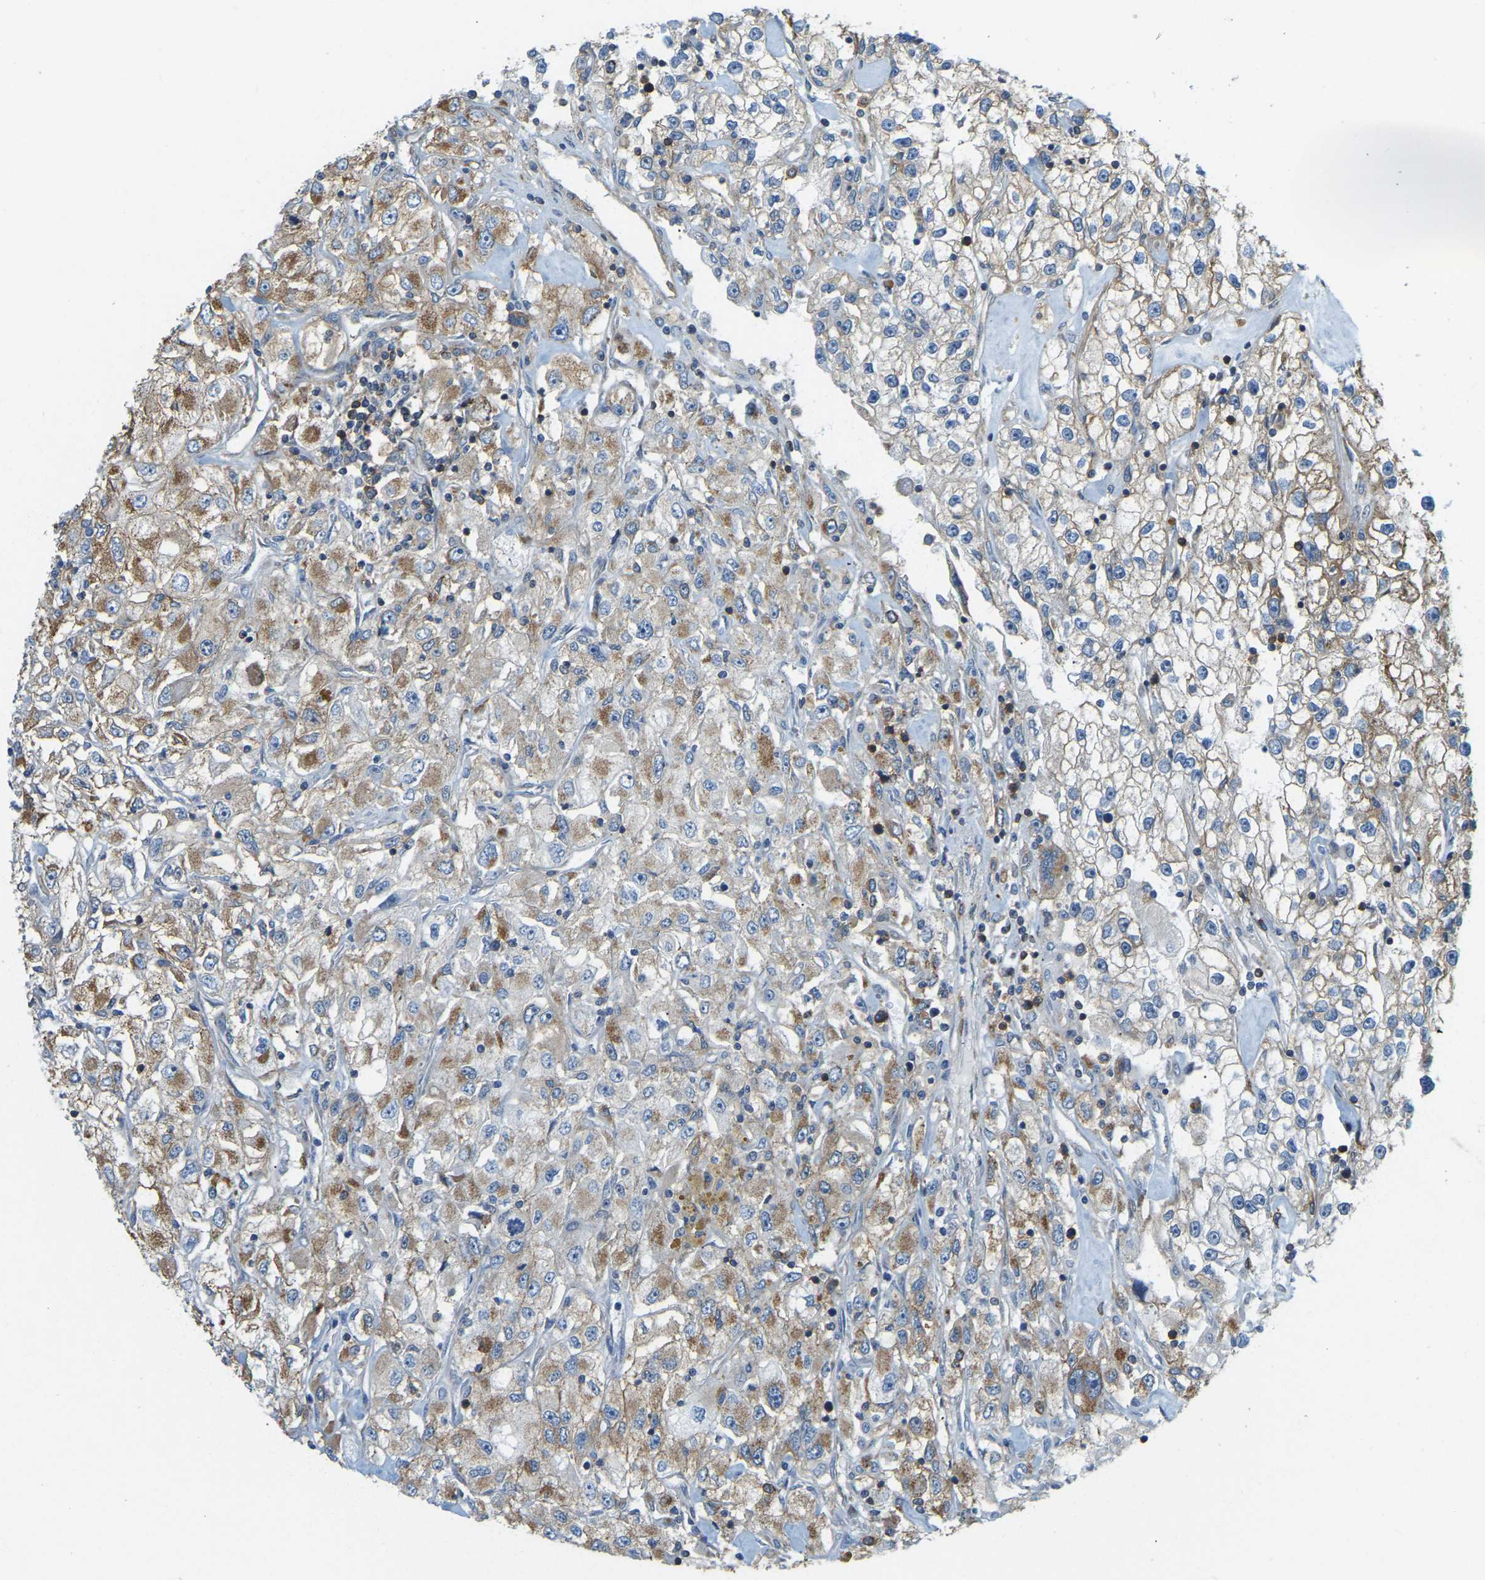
{"staining": {"intensity": "moderate", "quantity": ">75%", "location": "cytoplasmic/membranous"}, "tissue": "renal cancer", "cell_type": "Tumor cells", "image_type": "cancer", "snomed": [{"axis": "morphology", "description": "Adenocarcinoma, NOS"}, {"axis": "topography", "description": "Kidney"}], "caption": "Immunohistochemical staining of human renal cancer displays moderate cytoplasmic/membranous protein positivity in approximately >75% of tumor cells. (DAB = brown stain, brightfield microscopy at high magnification).", "gene": "AHNAK", "patient": {"sex": "female", "age": 52}}